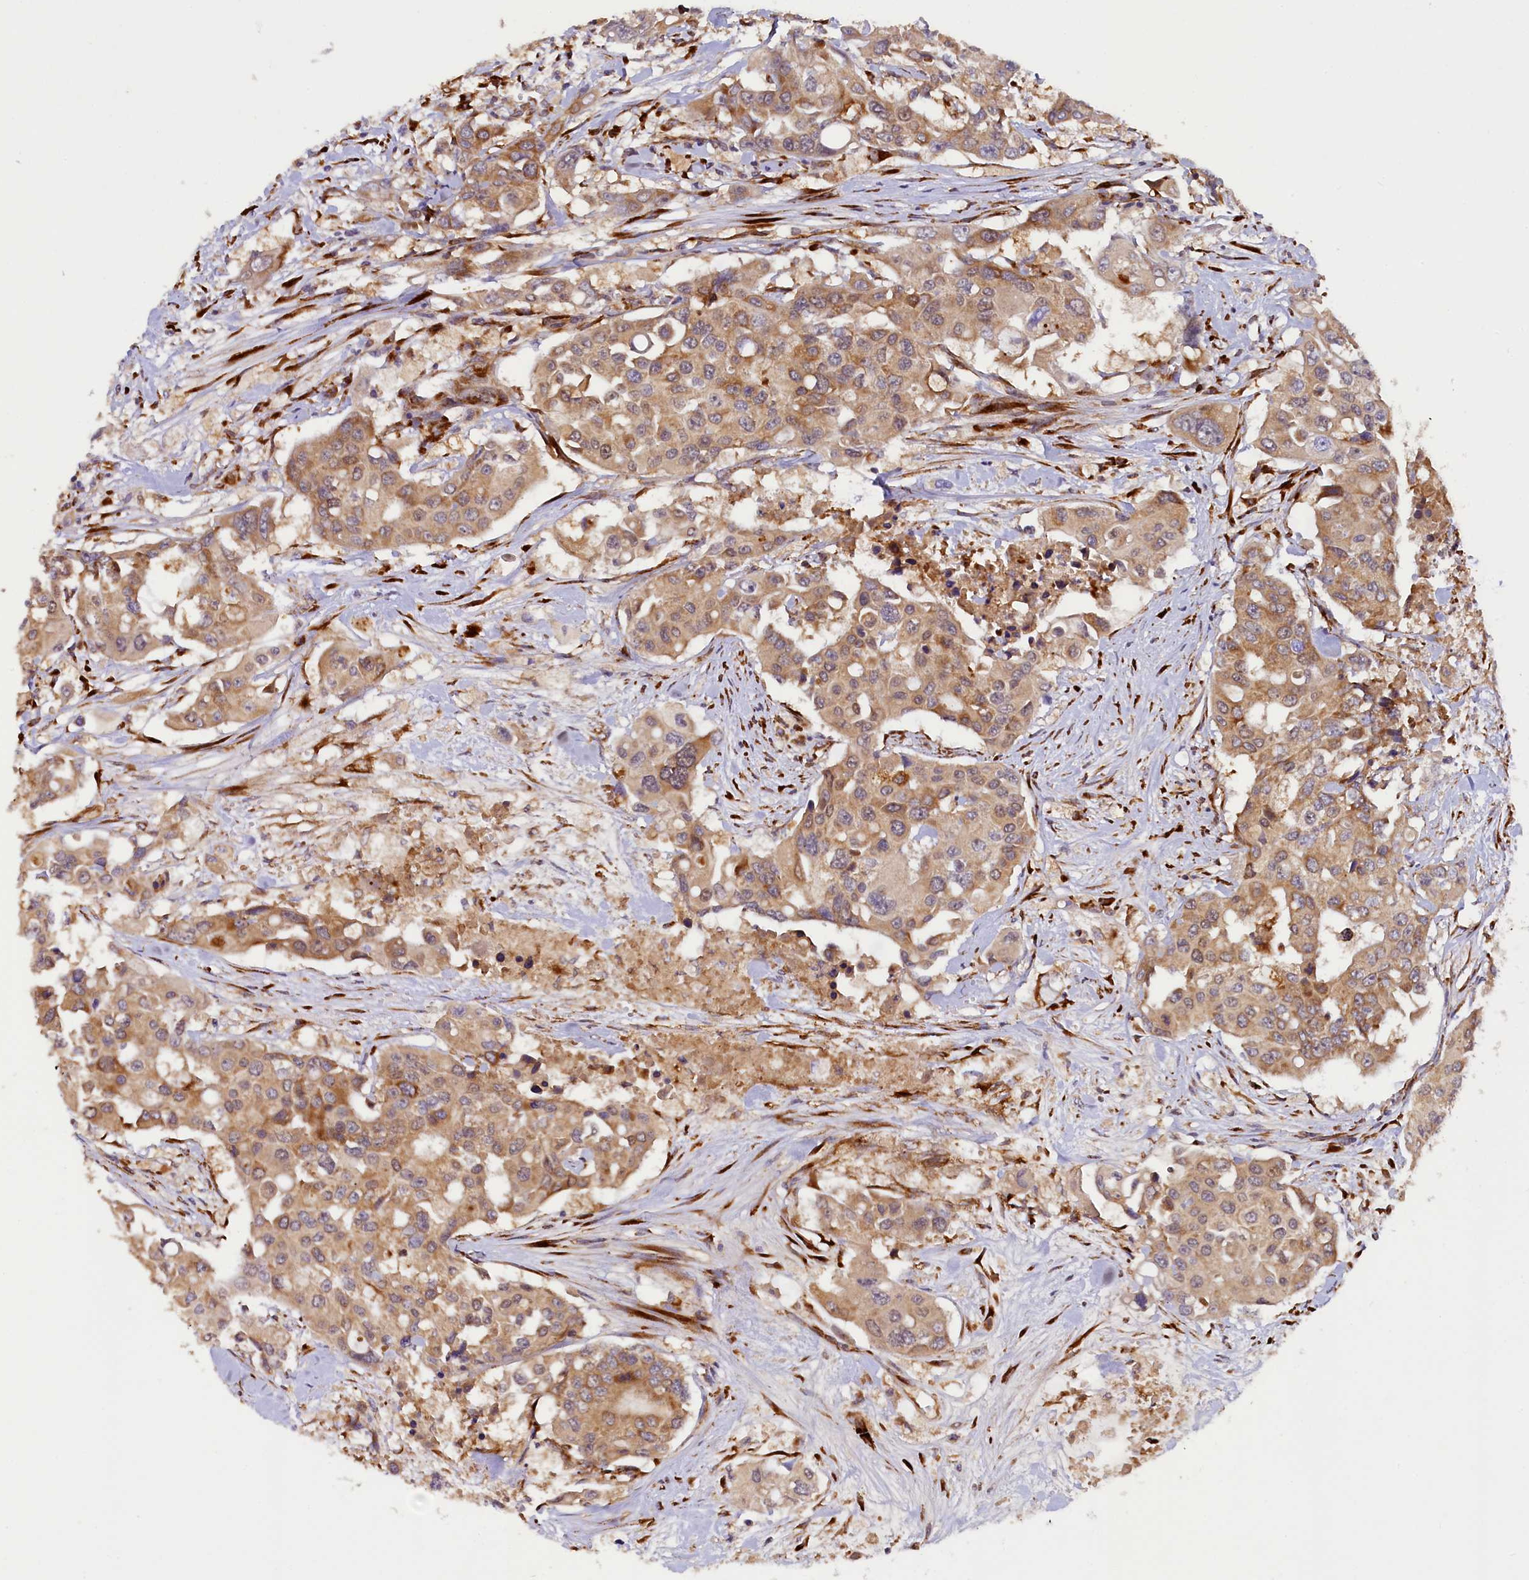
{"staining": {"intensity": "moderate", "quantity": ">75%", "location": "cytoplasmic/membranous"}, "tissue": "colorectal cancer", "cell_type": "Tumor cells", "image_type": "cancer", "snomed": [{"axis": "morphology", "description": "Adenocarcinoma, NOS"}, {"axis": "topography", "description": "Colon"}], "caption": "Colorectal adenocarcinoma tissue shows moderate cytoplasmic/membranous staining in about >75% of tumor cells", "gene": "SSC5D", "patient": {"sex": "male", "age": 77}}